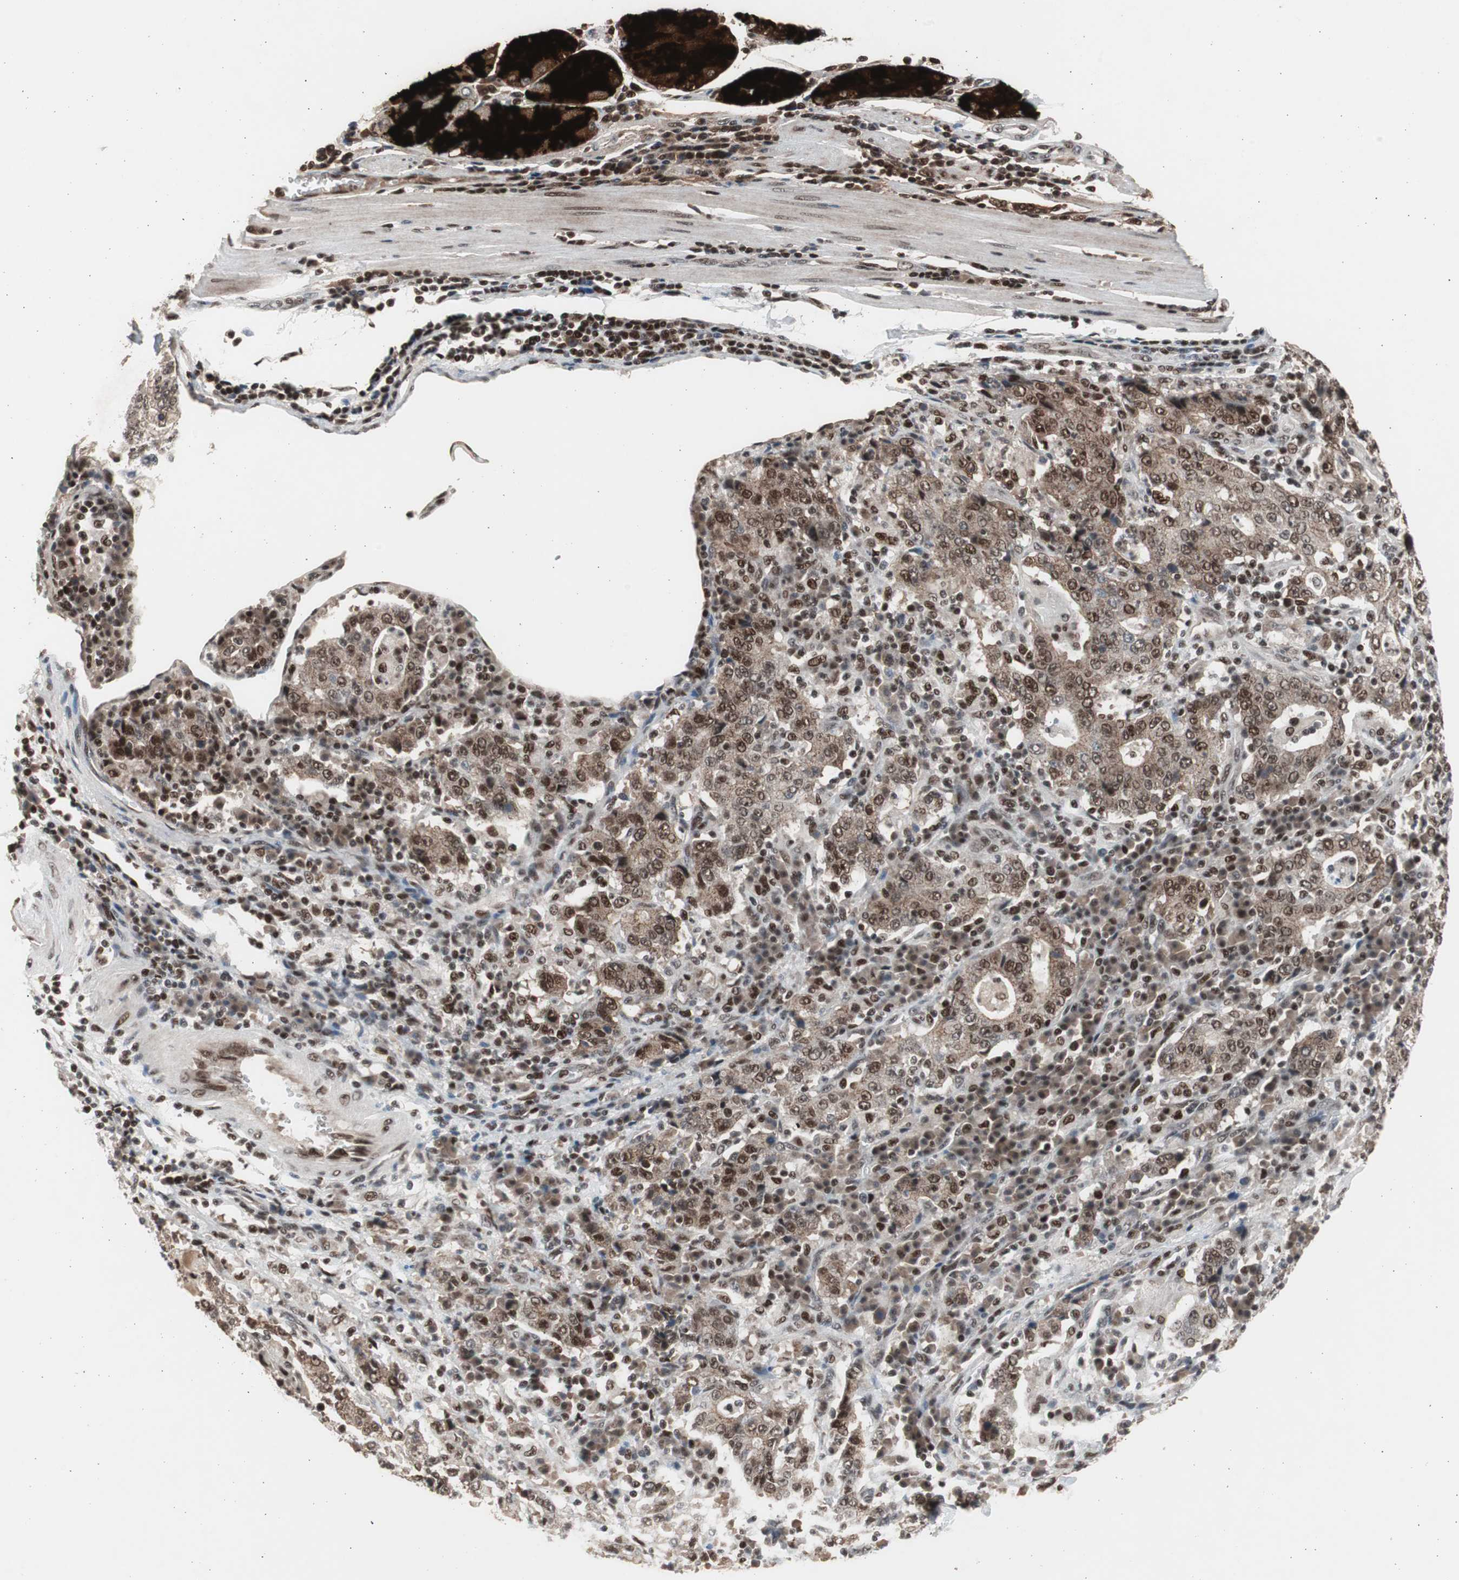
{"staining": {"intensity": "strong", "quantity": ">75%", "location": "cytoplasmic/membranous,nuclear"}, "tissue": "stomach cancer", "cell_type": "Tumor cells", "image_type": "cancer", "snomed": [{"axis": "morphology", "description": "Normal tissue, NOS"}, {"axis": "morphology", "description": "Adenocarcinoma, NOS"}, {"axis": "topography", "description": "Stomach, upper"}, {"axis": "topography", "description": "Stomach"}], "caption": "Tumor cells show high levels of strong cytoplasmic/membranous and nuclear staining in approximately >75% of cells in stomach cancer. Nuclei are stained in blue.", "gene": "RPA1", "patient": {"sex": "male", "age": 59}}